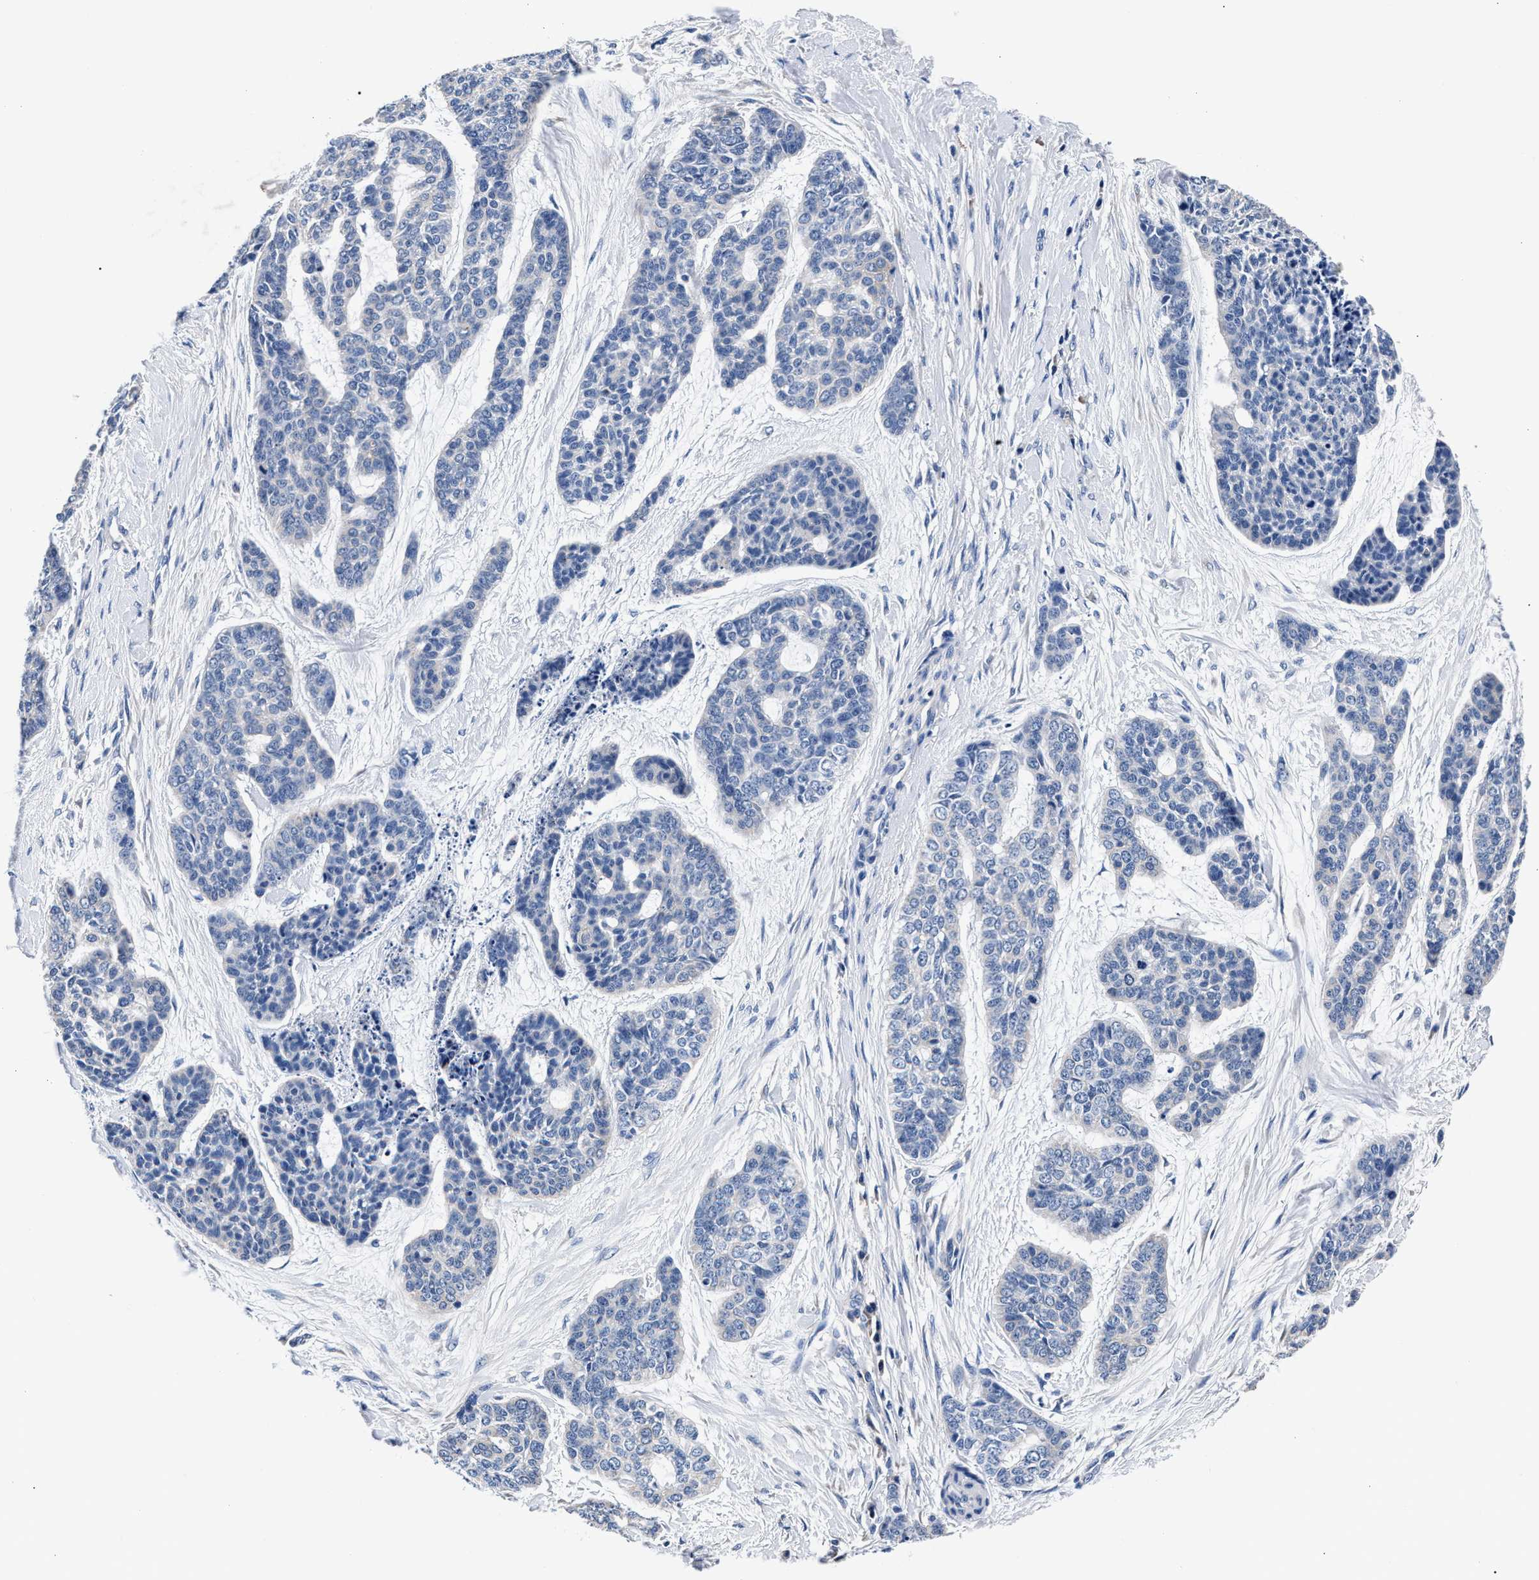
{"staining": {"intensity": "negative", "quantity": "none", "location": "none"}, "tissue": "skin cancer", "cell_type": "Tumor cells", "image_type": "cancer", "snomed": [{"axis": "morphology", "description": "Basal cell carcinoma"}, {"axis": "topography", "description": "Skin"}], "caption": "This is an immunohistochemistry (IHC) photomicrograph of human basal cell carcinoma (skin). There is no staining in tumor cells.", "gene": "PHF24", "patient": {"sex": "female", "age": 64}}